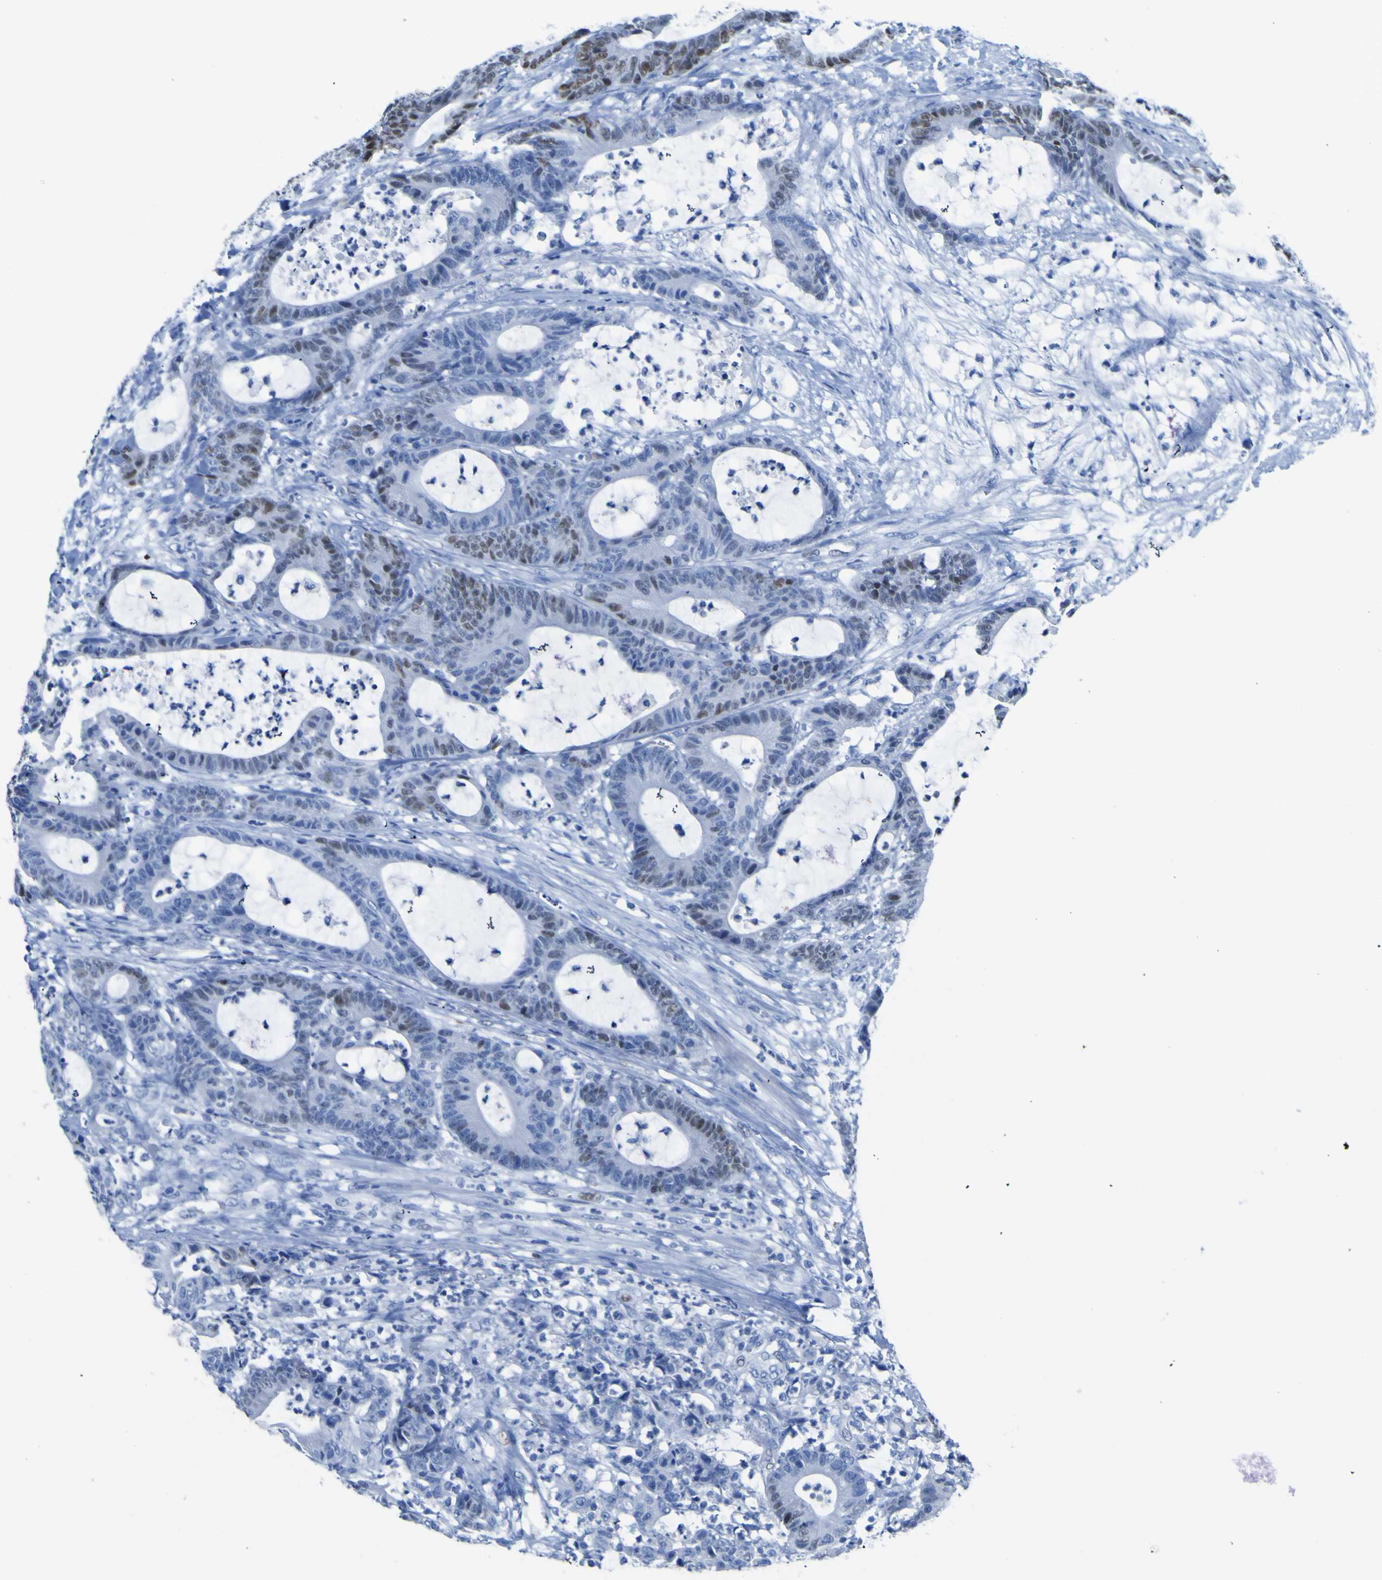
{"staining": {"intensity": "moderate", "quantity": "<25%", "location": "nuclear"}, "tissue": "colorectal cancer", "cell_type": "Tumor cells", "image_type": "cancer", "snomed": [{"axis": "morphology", "description": "Adenocarcinoma, NOS"}, {"axis": "topography", "description": "Colon"}], "caption": "Protein expression analysis of adenocarcinoma (colorectal) displays moderate nuclear positivity in approximately <25% of tumor cells. (DAB (3,3'-diaminobenzidine) IHC with brightfield microscopy, high magnification).", "gene": "DACH1", "patient": {"sex": "female", "age": 84}}